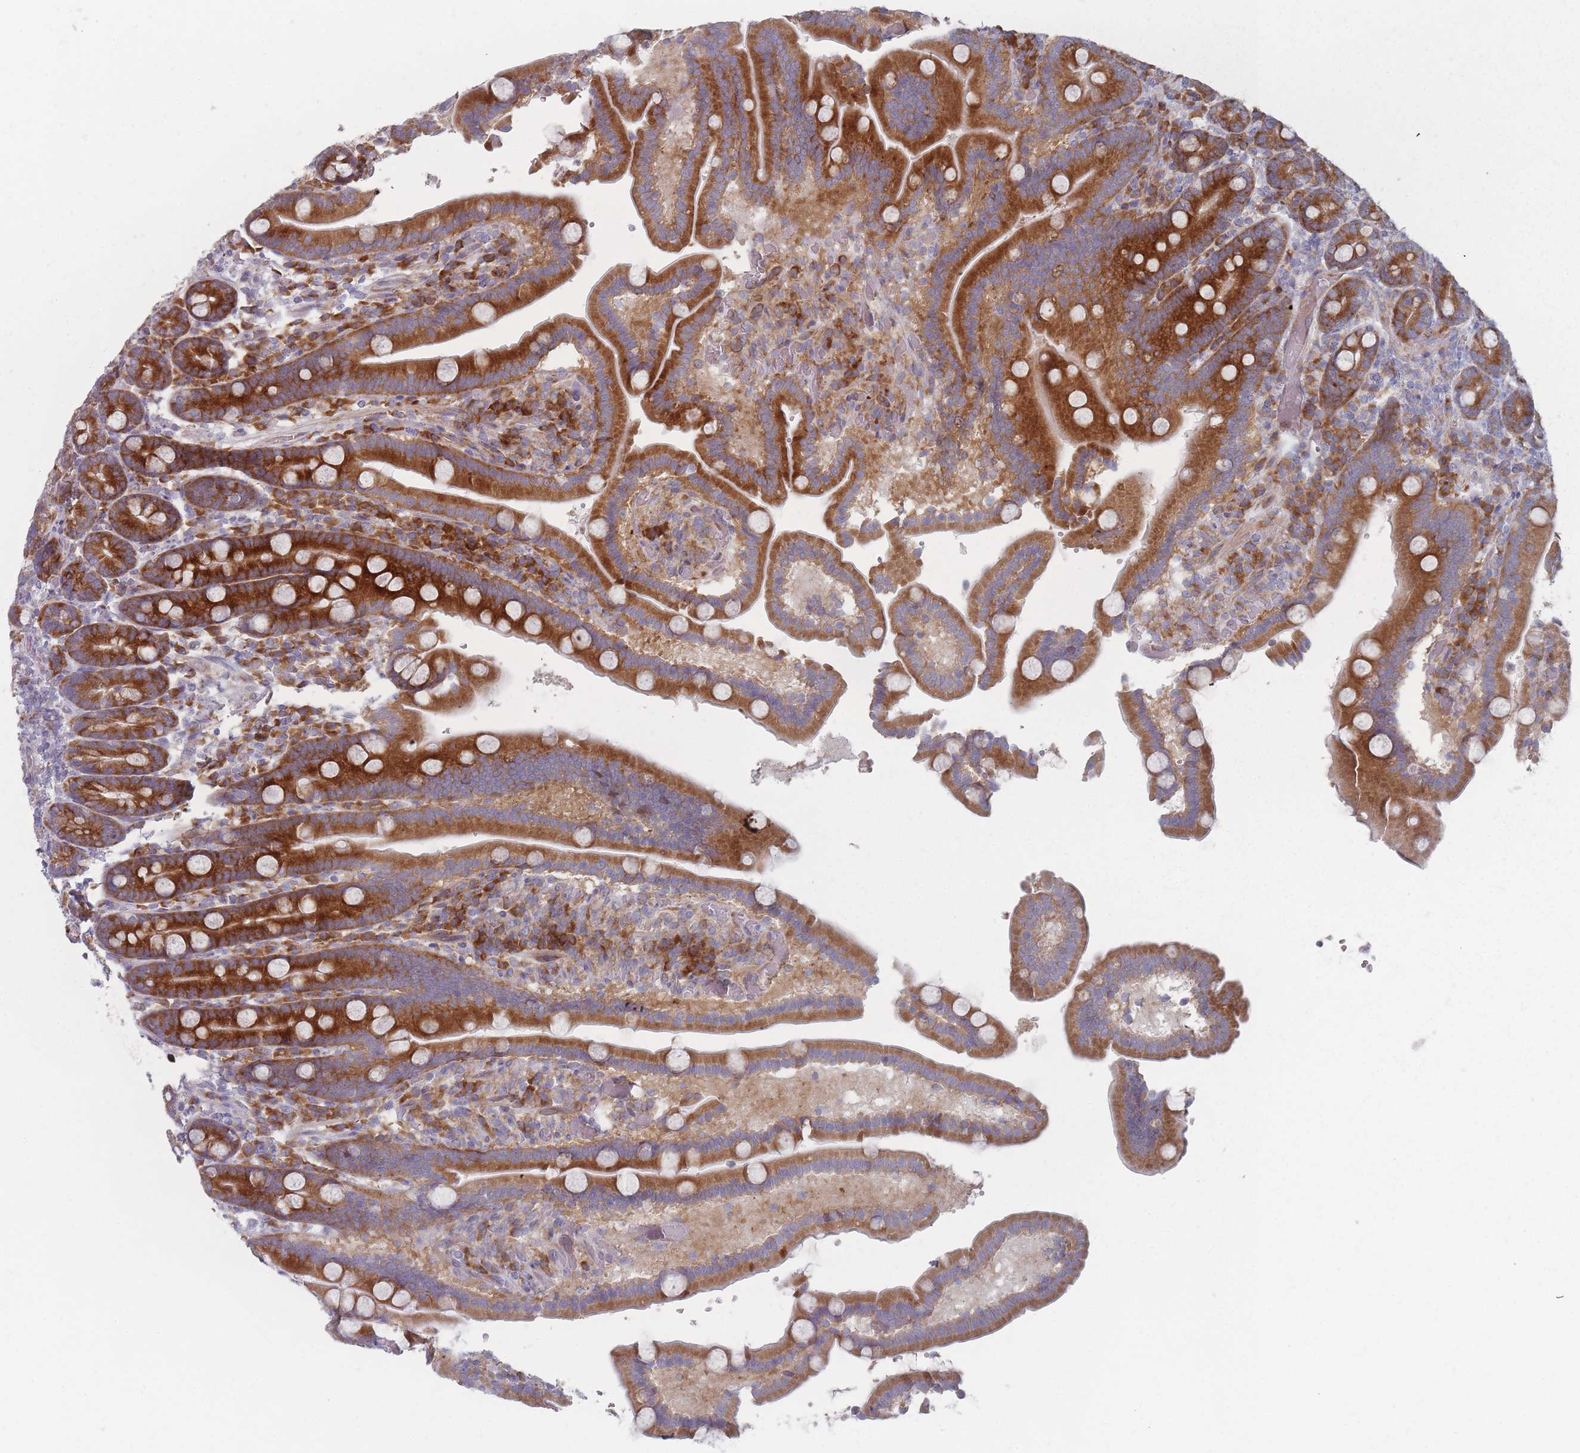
{"staining": {"intensity": "strong", "quantity": ">75%", "location": "cytoplasmic/membranous"}, "tissue": "duodenum", "cell_type": "Glandular cells", "image_type": "normal", "snomed": [{"axis": "morphology", "description": "Normal tissue, NOS"}, {"axis": "topography", "description": "Duodenum"}], "caption": "This is a micrograph of immunohistochemistry staining of benign duodenum, which shows strong positivity in the cytoplasmic/membranous of glandular cells.", "gene": "CACNG5", "patient": {"sex": "female", "age": 62}}